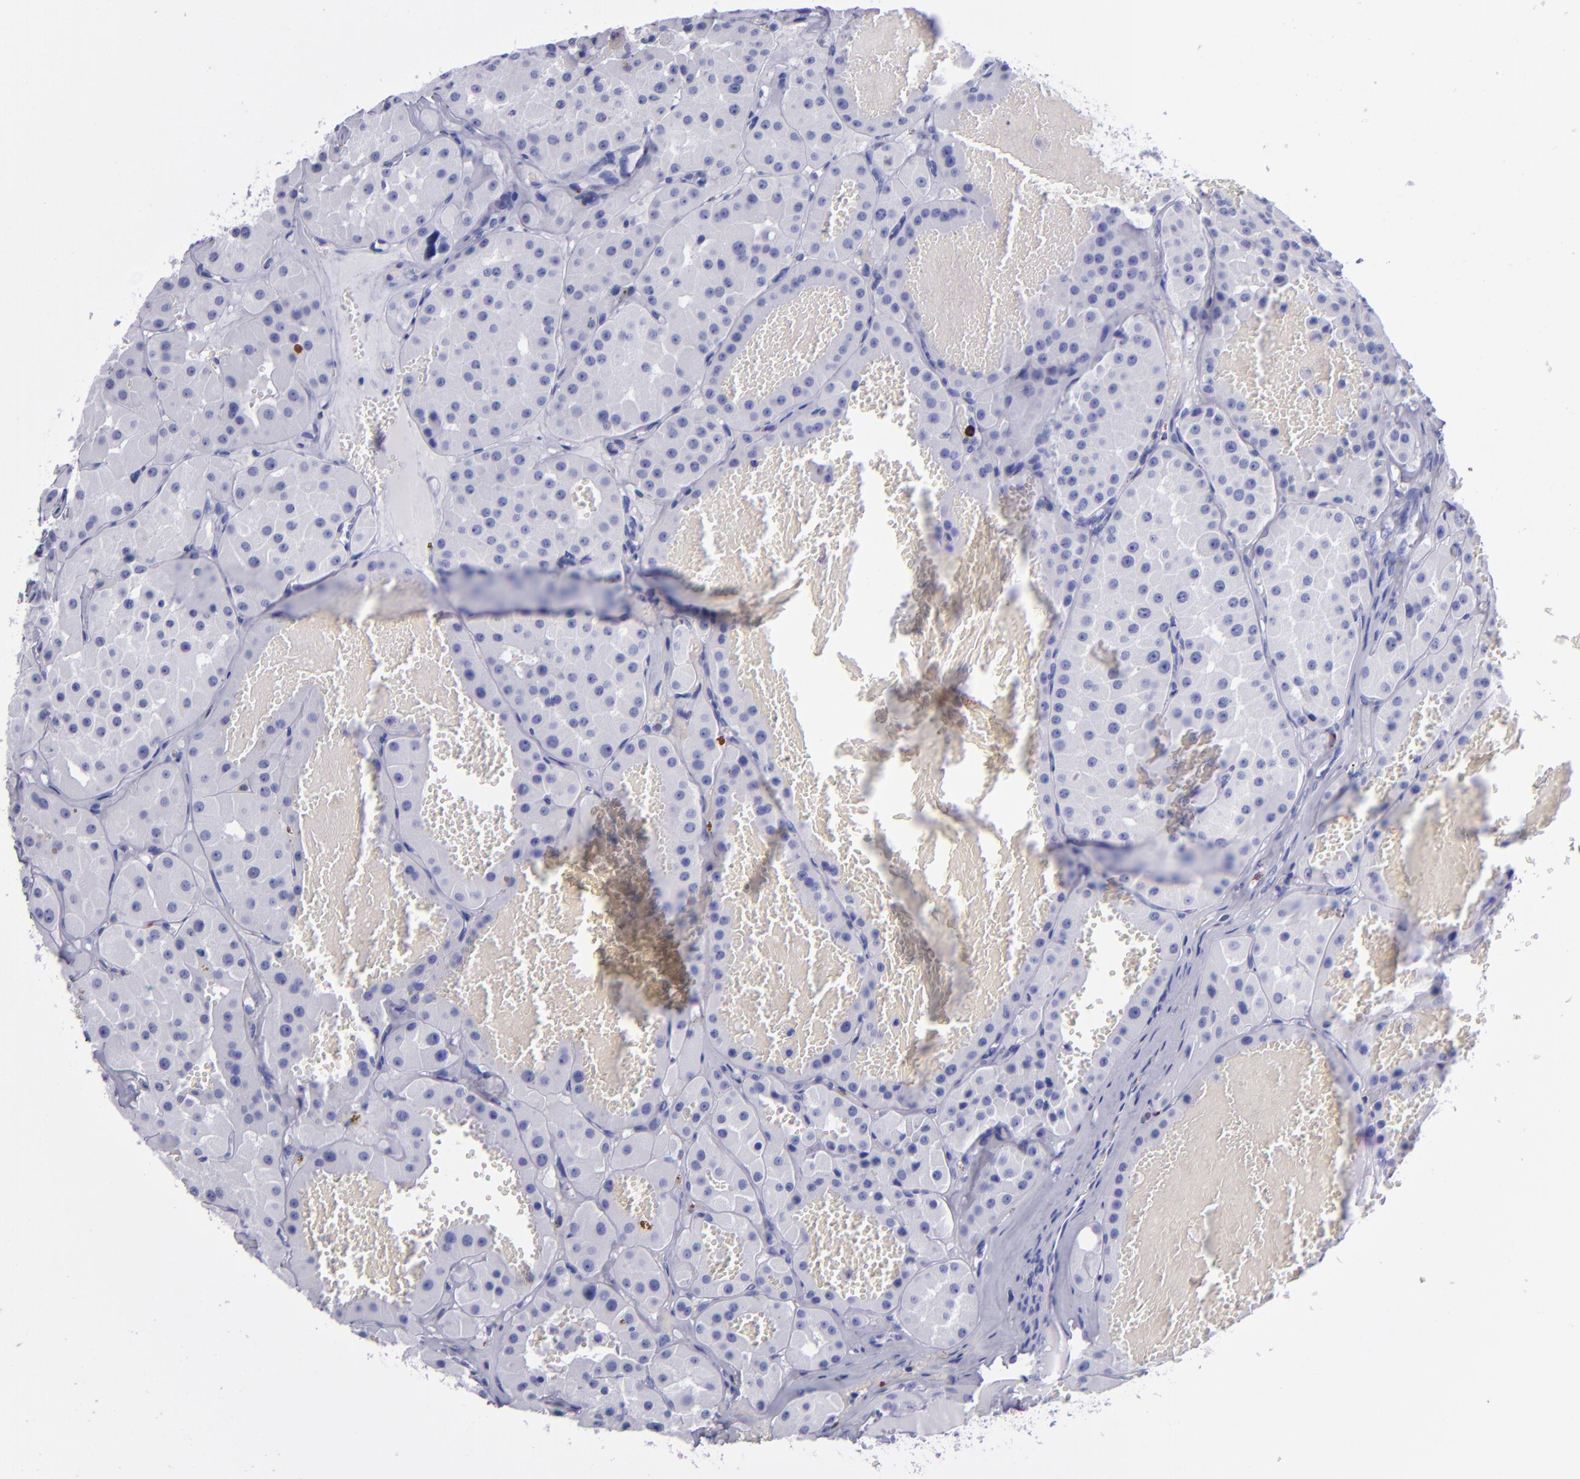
{"staining": {"intensity": "negative", "quantity": "none", "location": "none"}, "tissue": "renal cancer", "cell_type": "Tumor cells", "image_type": "cancer", "snomed": [{"axis": "morphology", "description": "Adenocarcinoma, uncertain malignant potential"}, {"axis": "topography", "description": "Kidney"}], "caption": "DAB (3,3'-diaminobenzidine) immunohistochemical staining of renal adenocarcinoma,  uncertain malignant potential shows no significant positivity in tumor cells. (IHC, brightfield microscopy, high magnification).", "gene": "CR1", "patient": {"sex": "male", "age": 63}}